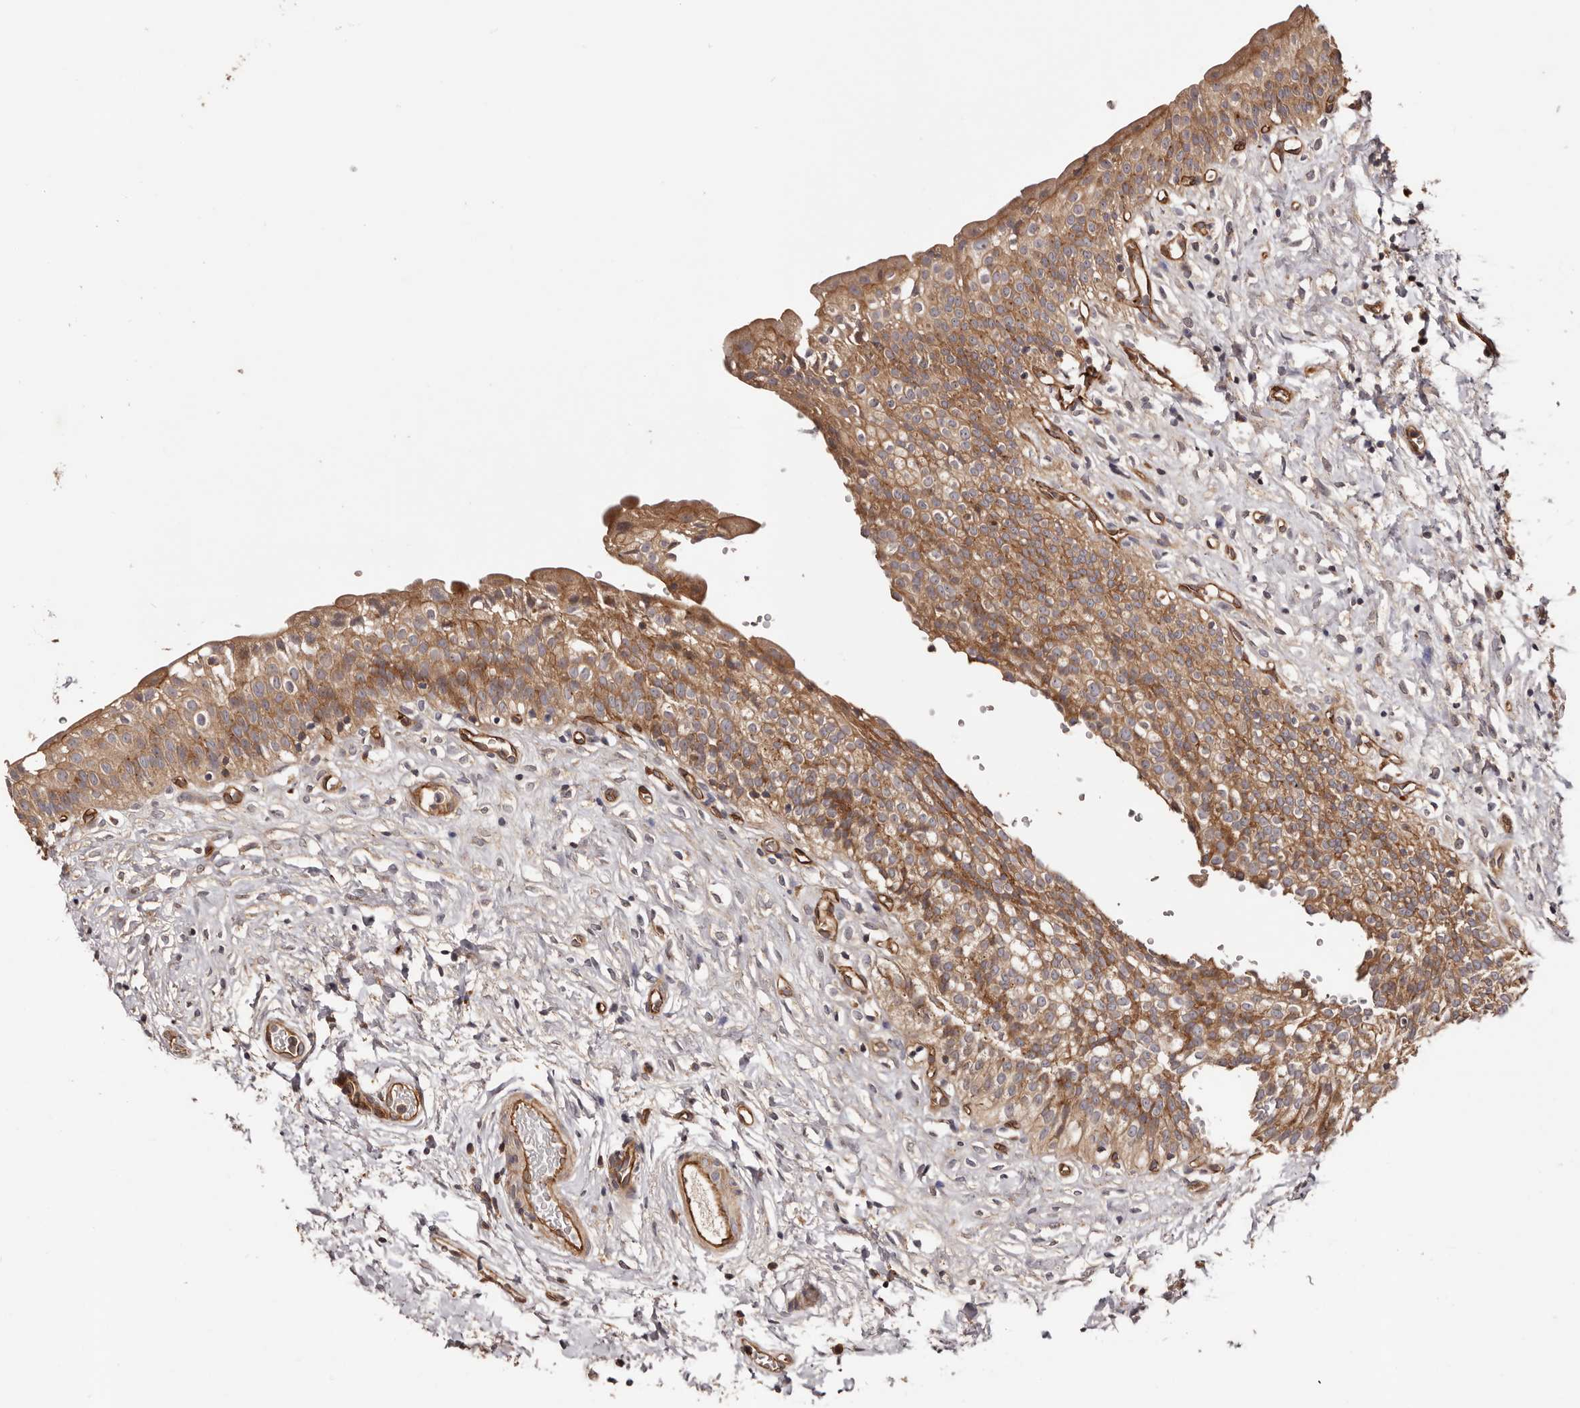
{"staining": {"intensity": "moderate", "quantity": ">75%", "location": "cytoplasmic/membranous"}, "tissue": "urinary bladder", "cell_type": "Urothelial cells", "image_type": "normal", "snomed": [{"axis": "morphology", "description": "Normal tissue, NOS"}, {"axis": "topography", "description": "Urinary bladder"}], "caption": "High-power microscopy captured an IHC histopathology image of normal urinary bladder, revealing moderate cytoplasmic/membranous positivity in about >75% of urothelial cells.", "gene": "GTPBP1", "patient": {"sex": "male", "age": 51}}